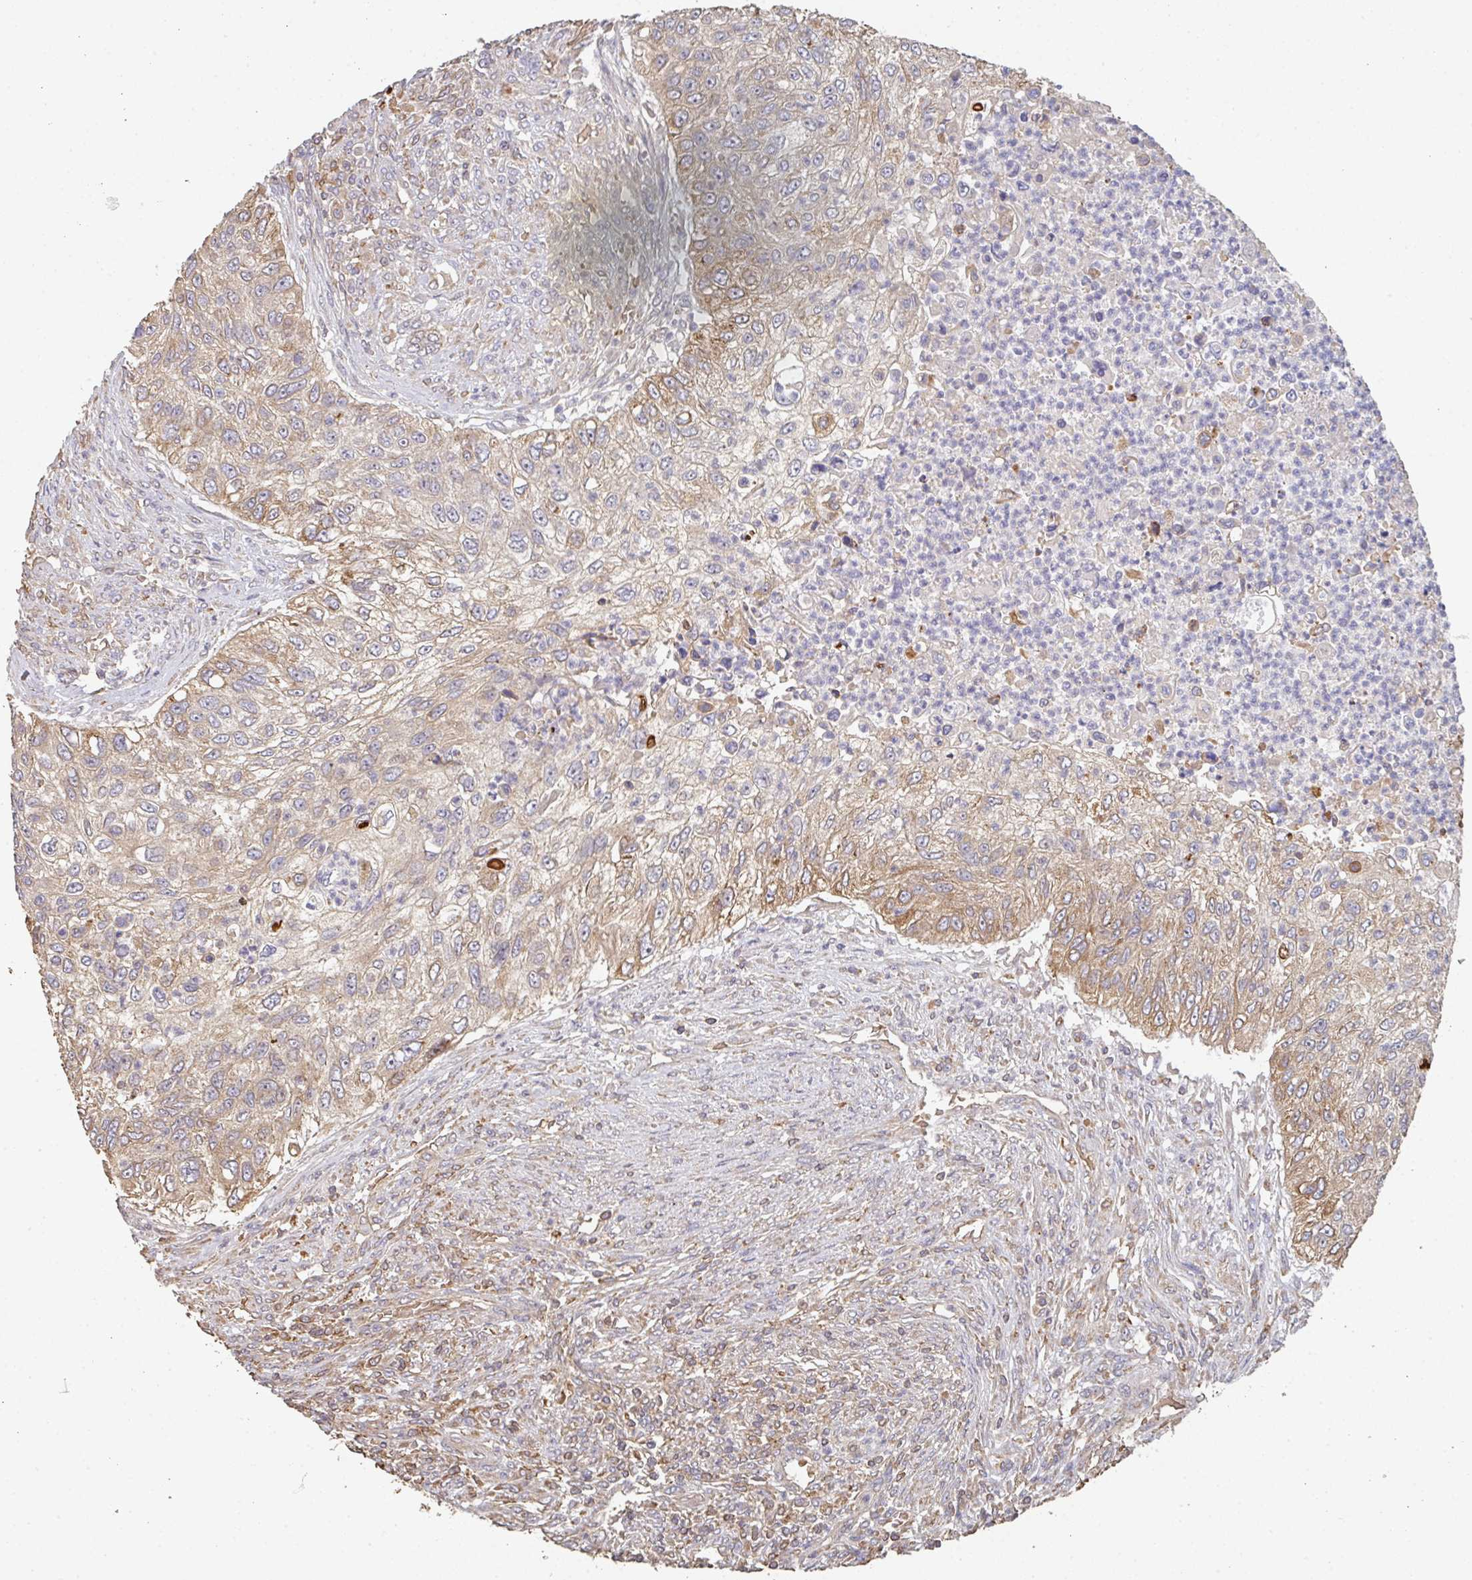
{"staining": {"intensity": "moderate", "quantity": "25%-75%", "location": "cytoplasmic/membranous"}, "tissue": "urothelial cancer", "cell_type": "Tumor cells", "image_type": "cancer", "snomed": [{"axis": "morphology", "description": "Urothelial carcinoma, High grade"}, {"axis": "topography", "description": "Urinary bladder"}], "caption": "High-grade urothelial carcinoma stained with a brown dye displays moderate cytoplasmic/membranous positive positivity in approximately 25%-75% of tumor cells.", "gene": "POLG", "patient": {"sex": "female", "age": 60}}